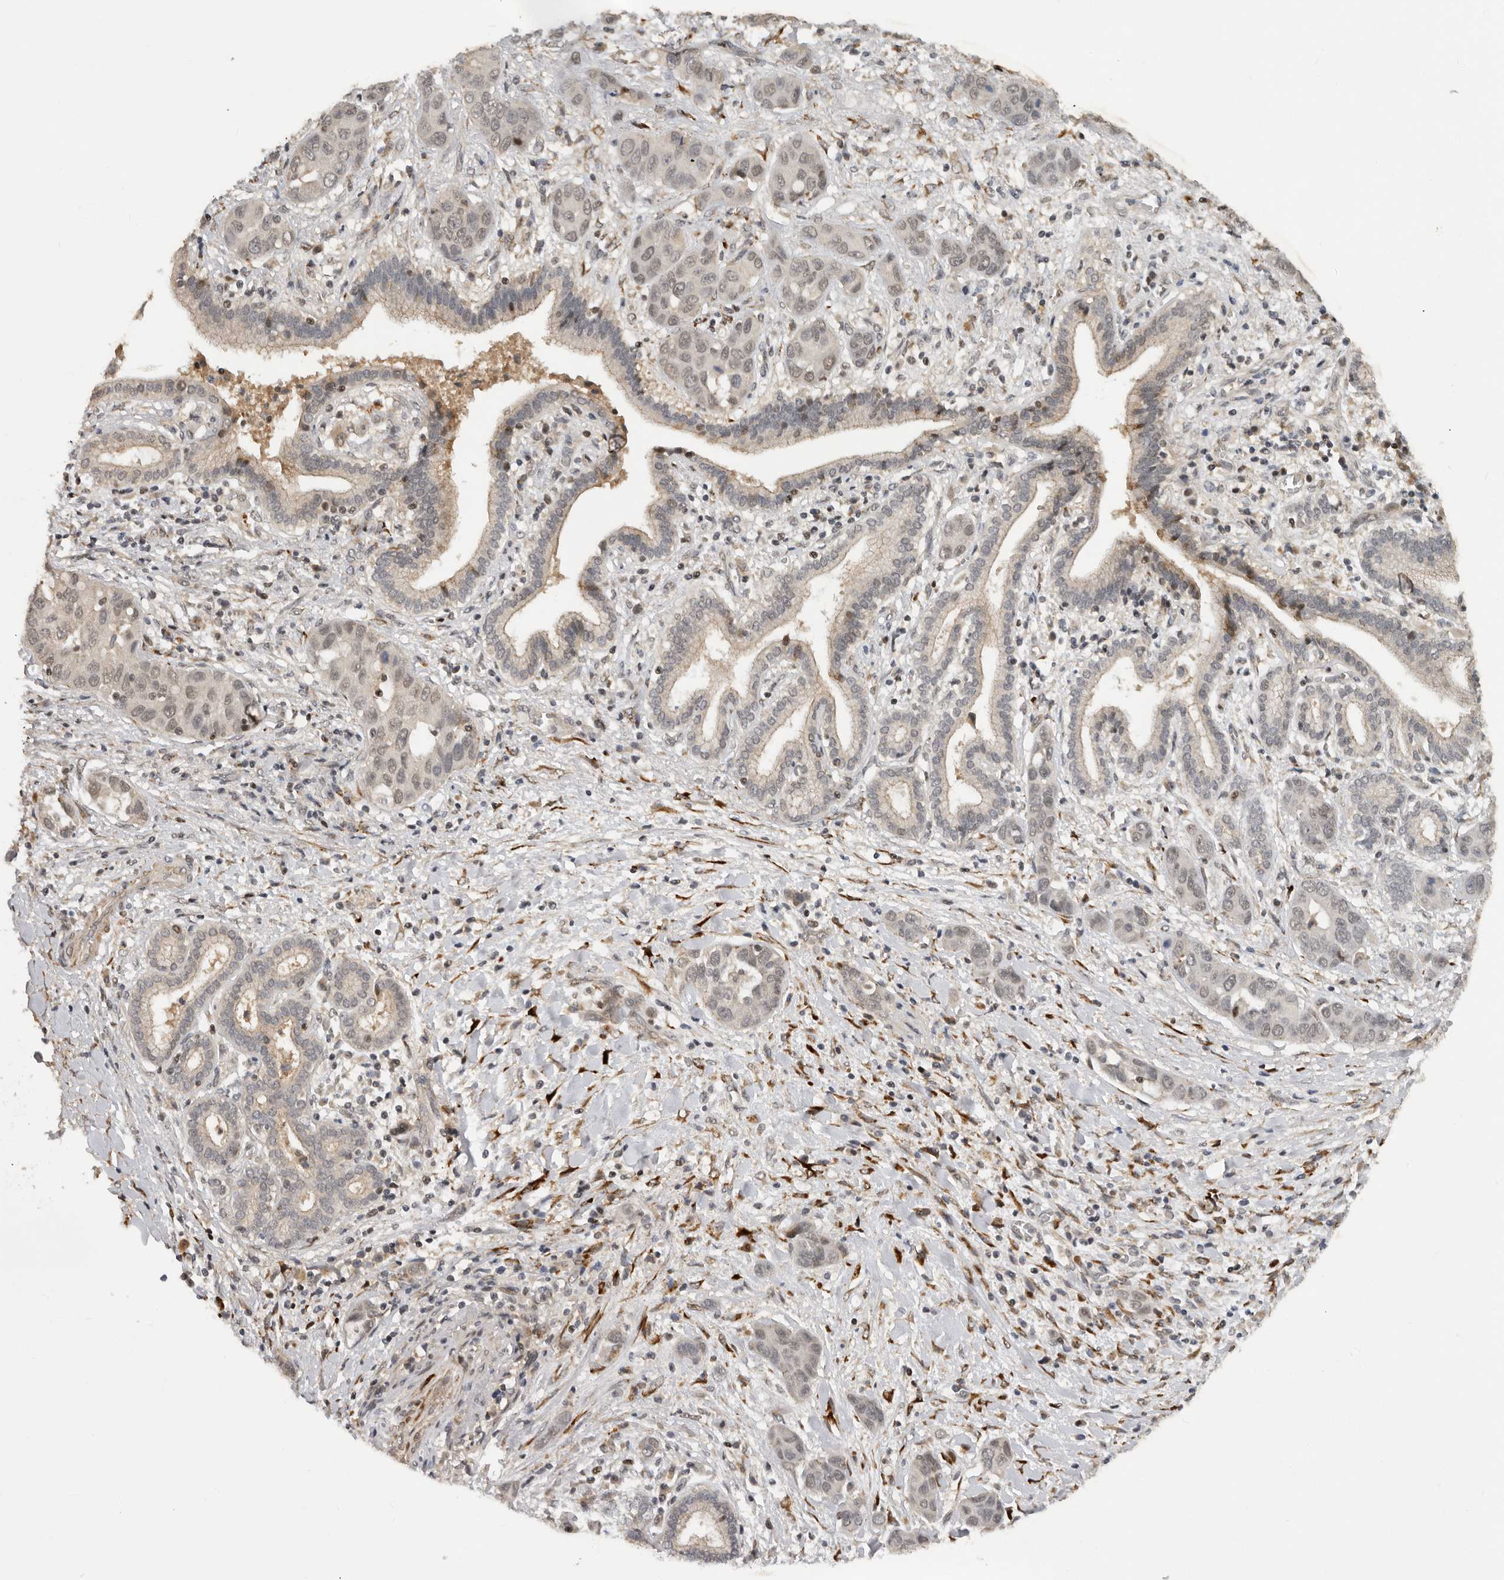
{"staining": {"intensity": "weak", "quantity": ">75%", "location": "nuclear"}, "tissue": "liver cancer", "cell_type": "Tumor cells", "image_type": "cancer", "snomed": [{"axis": "morphology", "description": "Cholangiocarcinoma"}, {"axis": "topography", "description": "Liver"}], "caption": "Tumor cells demonstrate low levels of weak nuclear staining in about >75% of cells in human liver cancer. Immunohistochemistry (ihc) stains the protein in brown and the nuclei are stained blue.", "gene": "HENMT1", "patient": {"sex": "female", "age": 52}}